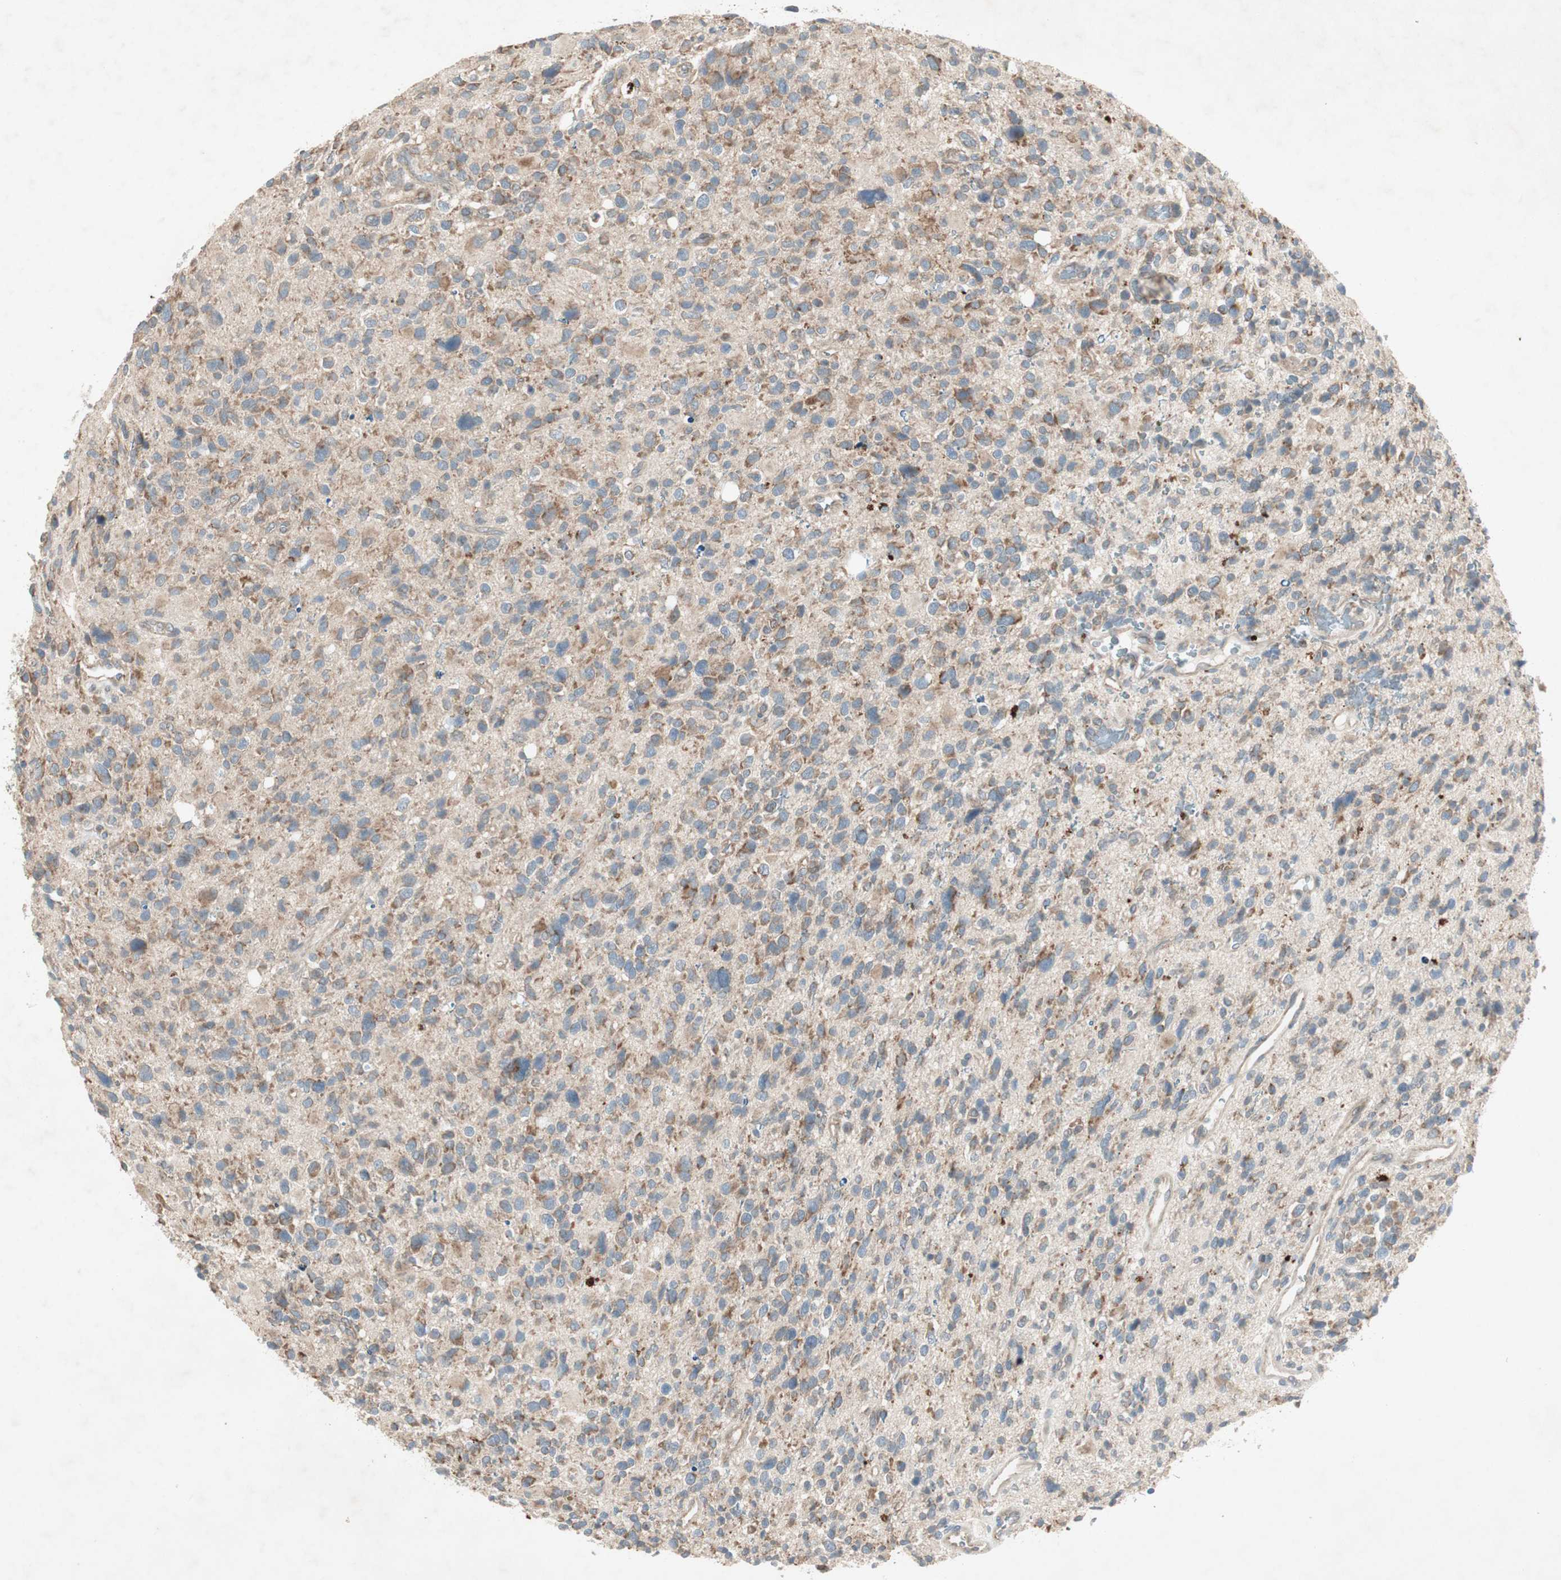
{"staining": {"intensity": "moderate", "quantity": ">75%", "location": "cytoplasmic/membranous"}, "tissue": "glioma", "cell_type": "Tumor cells", "image_type": "cancer", "snomed": [{"axis": "morphology", "description": "Glioma, malignant, High grade"}, {"axis": "topography", "description": "Brain"}], "caption": "A high-resolution histopathology image shows immunohistochemistry (IHC) staining of malignant glioma (high-grade), which displays moderate cytoplasmic/membranous staining in about >75% of tumor cells. Using DAB (3,3'-diaminobenzidine) (brown) and hematoxylin (blue) stains, captured at high magnification using brightfield microscopy.", "gene": "RPL23", "patient": {"sex": "male", "age": 48}}